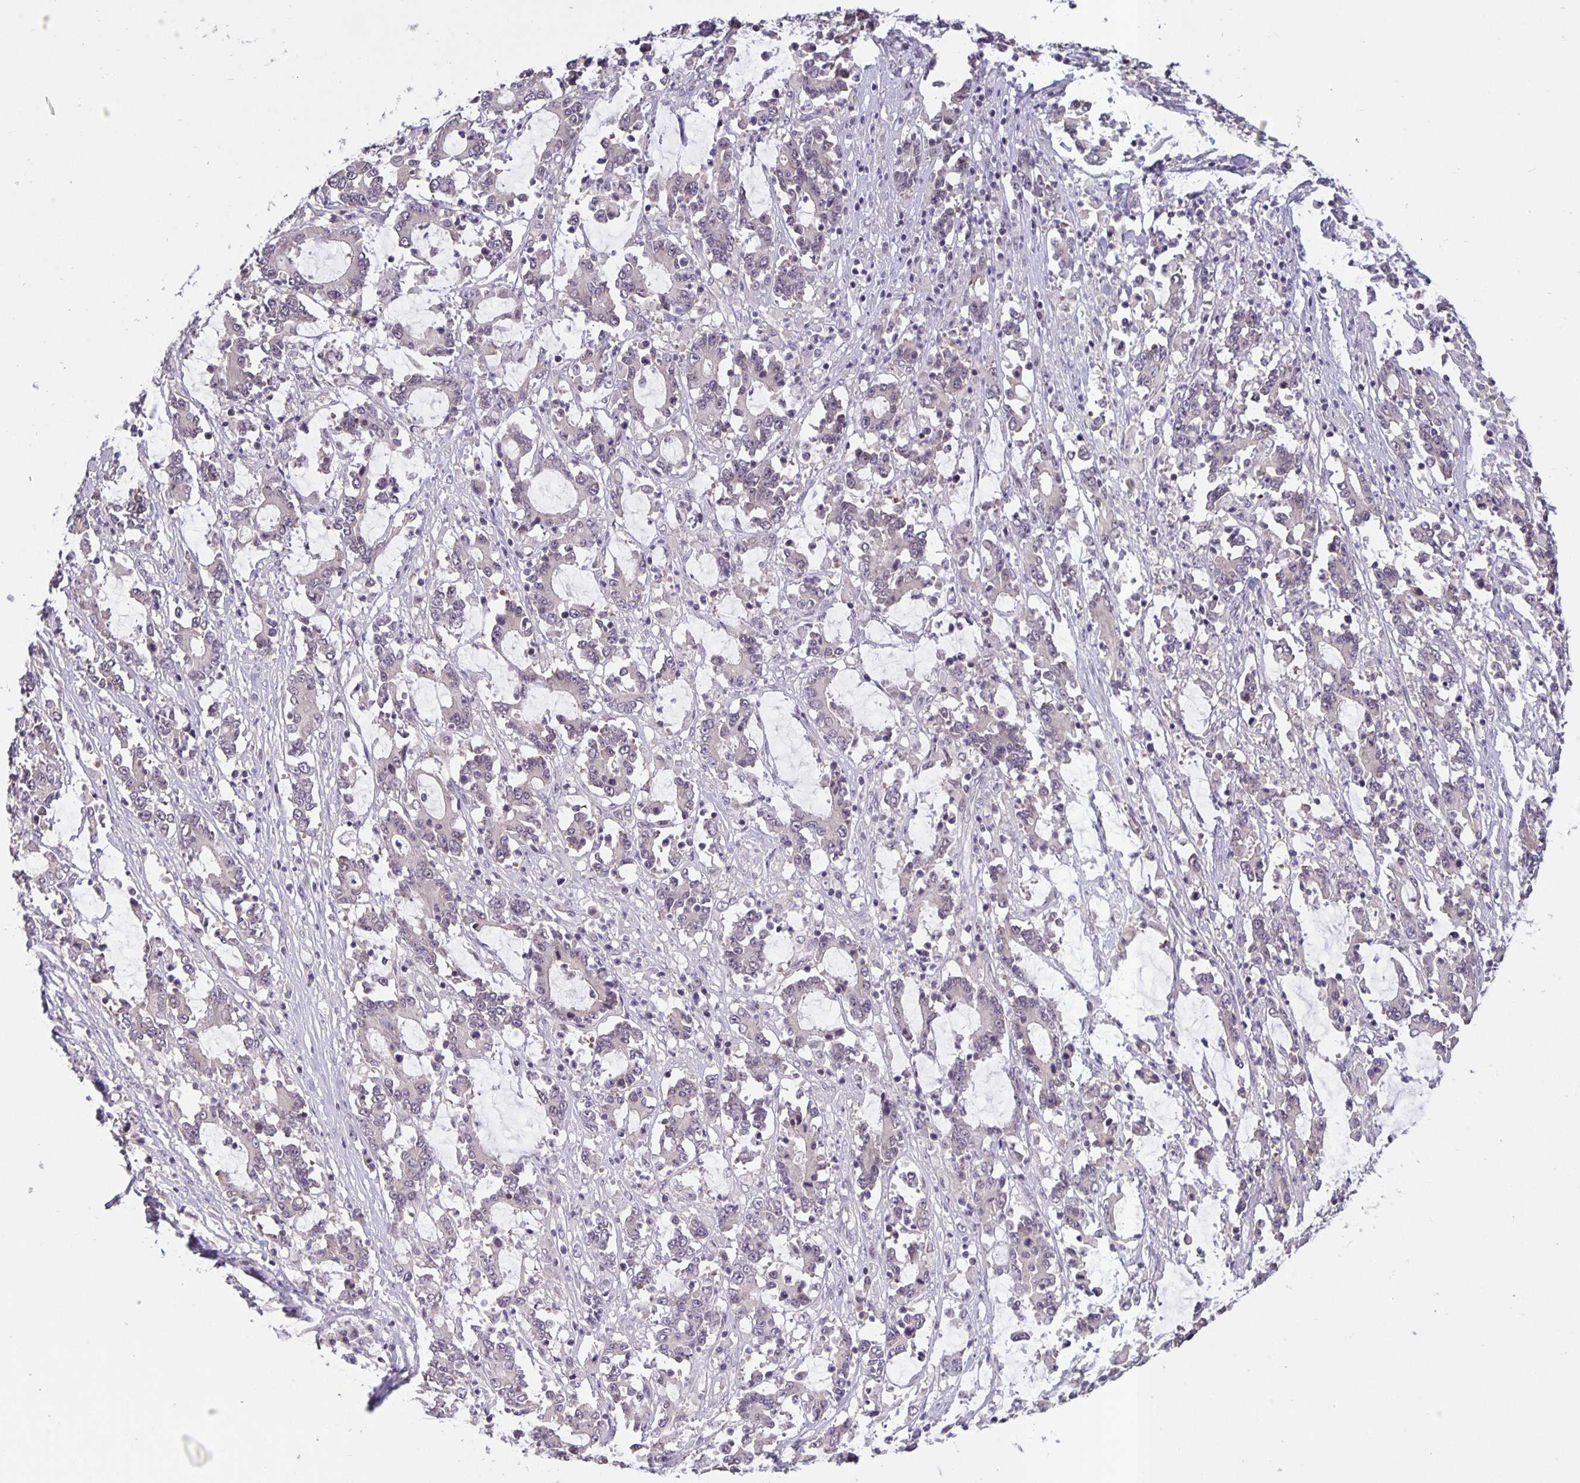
{"staining": {"intensity": "negative", "quantity": "none", "location": "none"}, "tissue": "stomach cancer", "cell_type": "Tumor cells", "image_type": "cancer", "snomed": [{"axis": "morphology", "description": "Adenocarcinoma, NOS"}, {"axis": "topography", "description": "Stomach, upper"}], "caption": "The histopathology image displays no significant expression in tumor cells of stomach adenocarcinoma. Nuclei are stained in blue.", "gene": "ARVCF", "patient": {"sex": "male", "age": 68}}